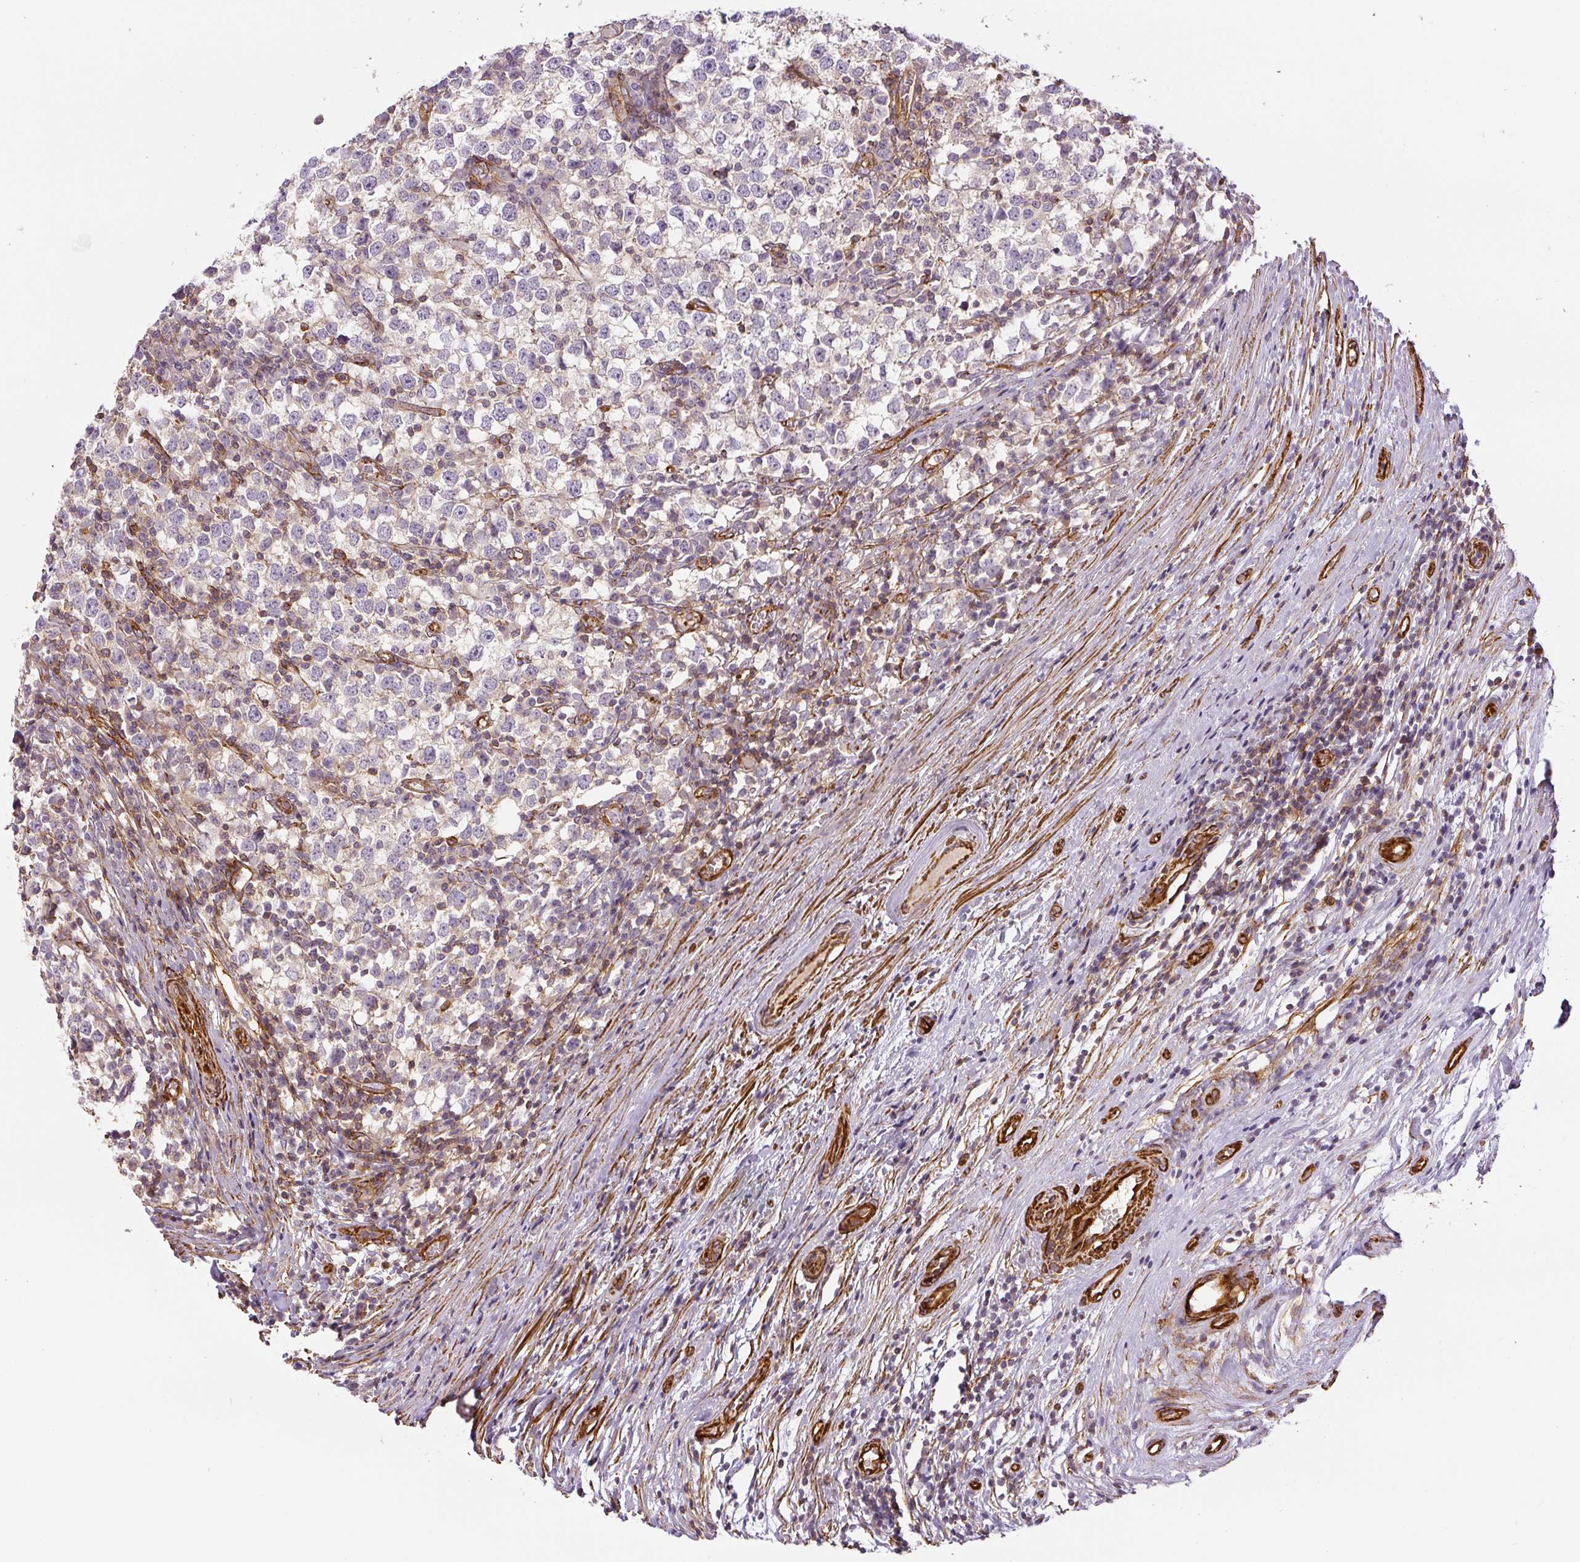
{"staining": {"intensity": "negative", "quantity": "none", "location": "none"}, "tissue": "testis cancer", "cell_type": "Tumor cells", "image_type": "cancer", "snomed": [{"axis": "morphology", "description": "Seminoma, NOS"}, {"axis": "topography", "description": "Testis"}], "caption": "This histopathology image is of seminoma (testis) stained with immunohistochemistry to label a protein in brown with the nuclei are counter-stained blue. There is no positivity in tumor cells. (Immunohistochemistry, brightfield microscopy, high magnification).", "gene": "MYL12A", "patient": {"sex": "male", "age": 65}}